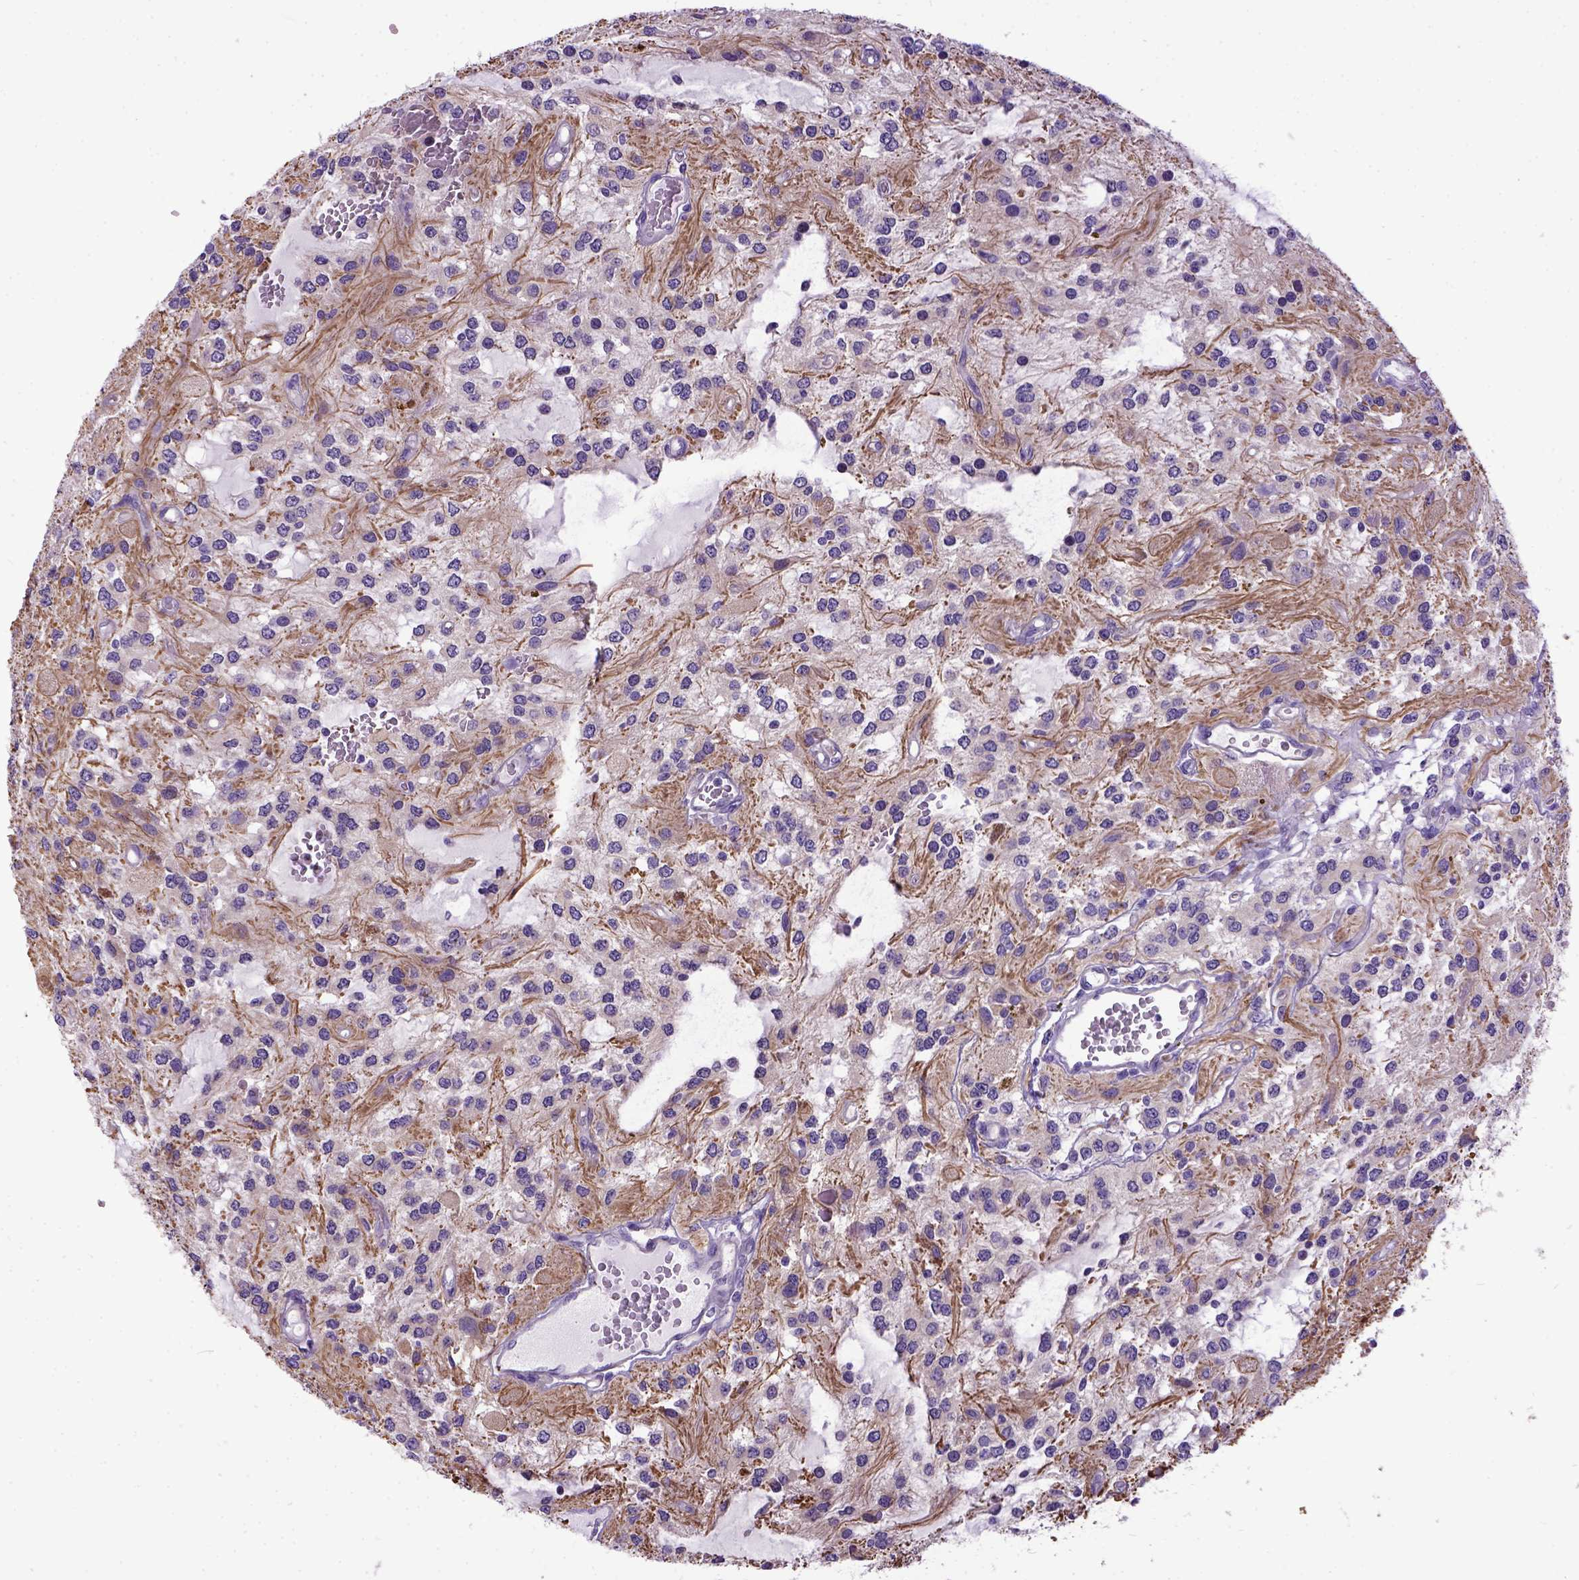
{"staining": {"intensity": "weak", "quantity": "25%-75%", "location": "cytoplasmic/membranous"}, "tissue": "glioma", "cell_type": "Tumor cells", "image_type": "cancer", "snomed": [{"axis": "morphology", "description": "Glioma, malignant, Low grade"}, {"axis": "topography", "description": "Cerebellum"}], "caption": "The micrograph exhibits immunohistochemical staining of glioma. There is weak cytoplasmic/membranous positivity is appreciated in approximately 25%-75% of tumor cells.", "gene": "NEK5", "patient": {"sex": "female", "age": 14}}